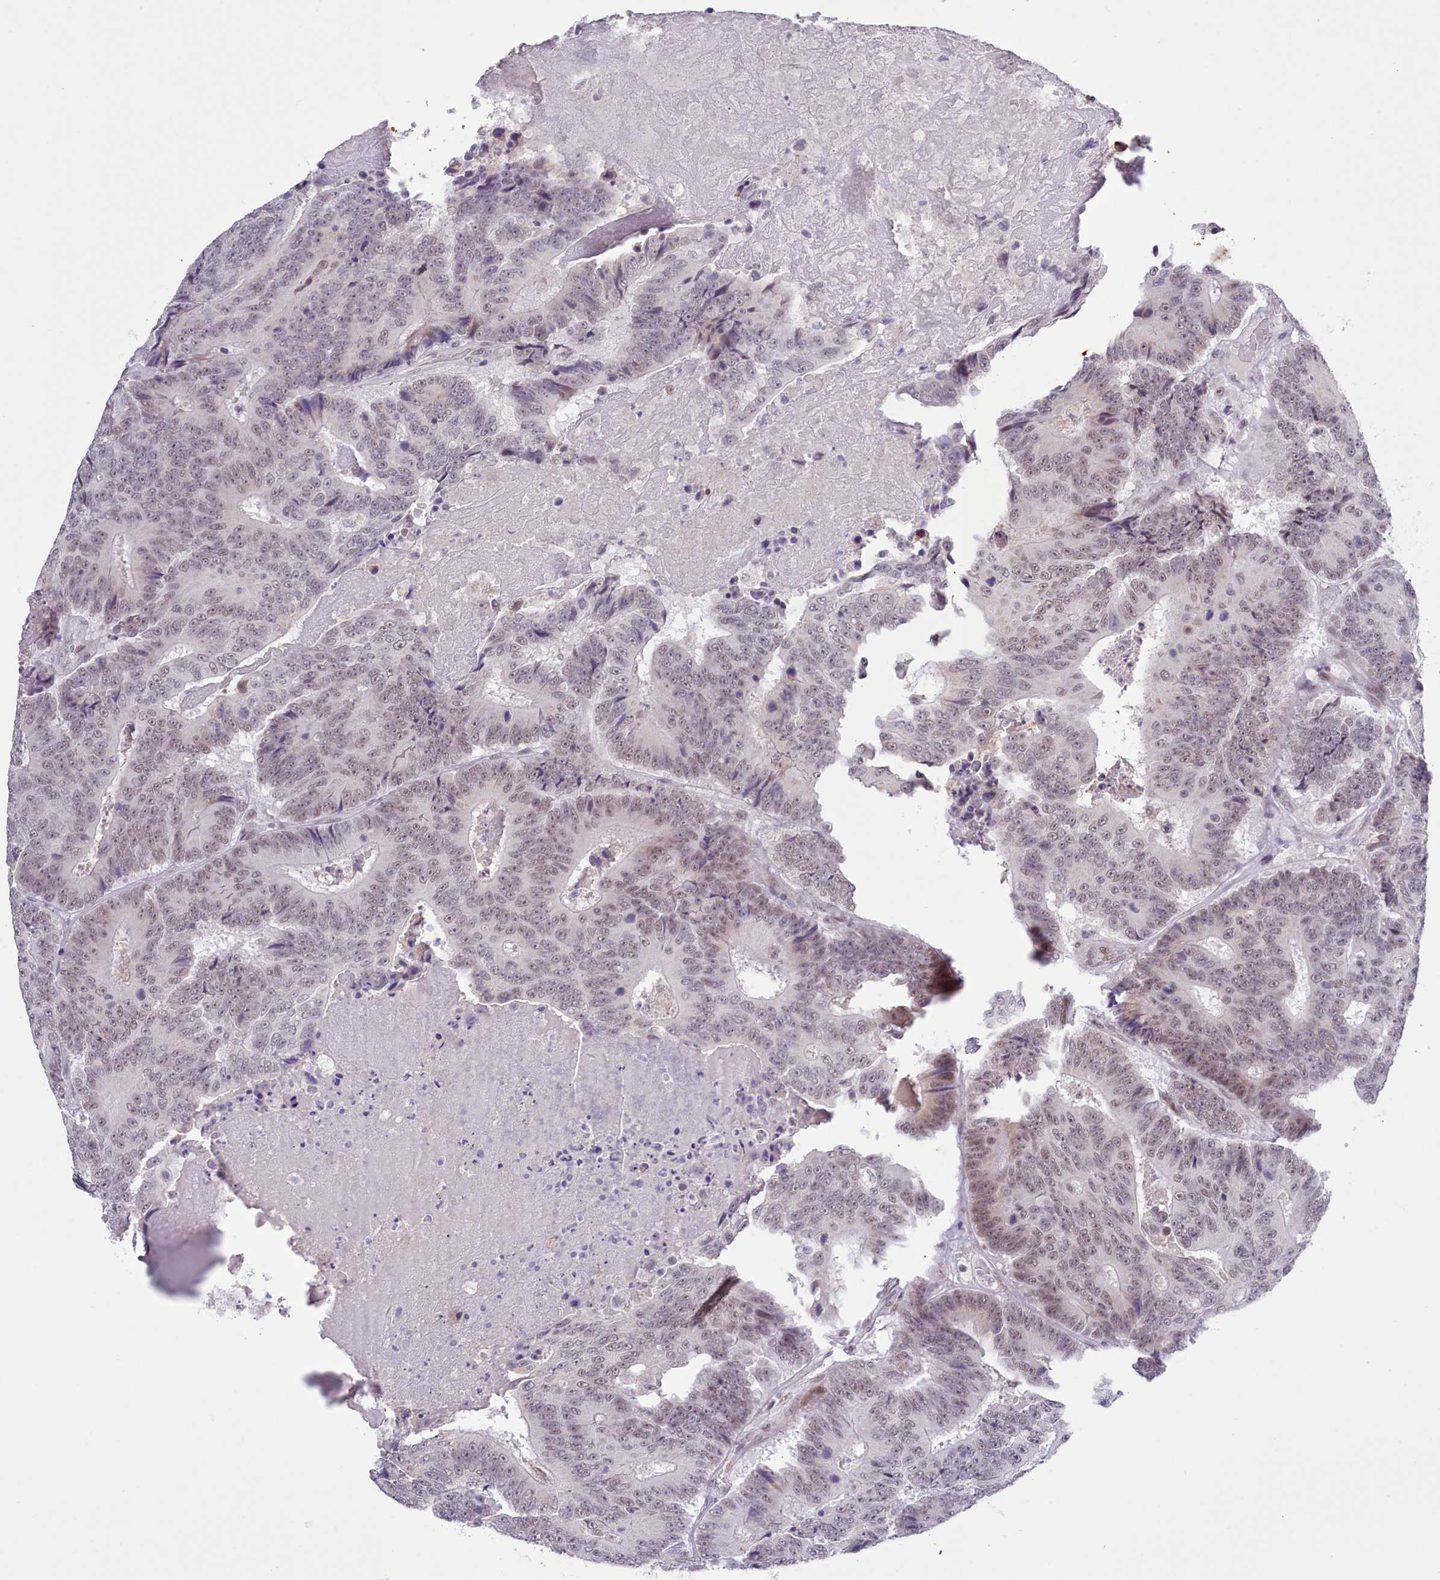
{"staining": {"intensity": "weak", "quantity": ">75%", "location": "nuclear"}, "tissue": "colorectal cancer", "cell_type": "Tumor cells", "image_type": "cancer", "snomed": [{"axis": "morphology", "description": "Adenocarcinoma, NOS"}, {"axis": "topography", "description": "Colon"}], "caption": "A micrograph showing weak nuclear positivity in about >75% of tumor cells in adenocarcinoma (colorectal), as visualized by brown immunohistochemical staining.", "gene": "RFX1", "patient": {"sex": "male", "age": 83}}